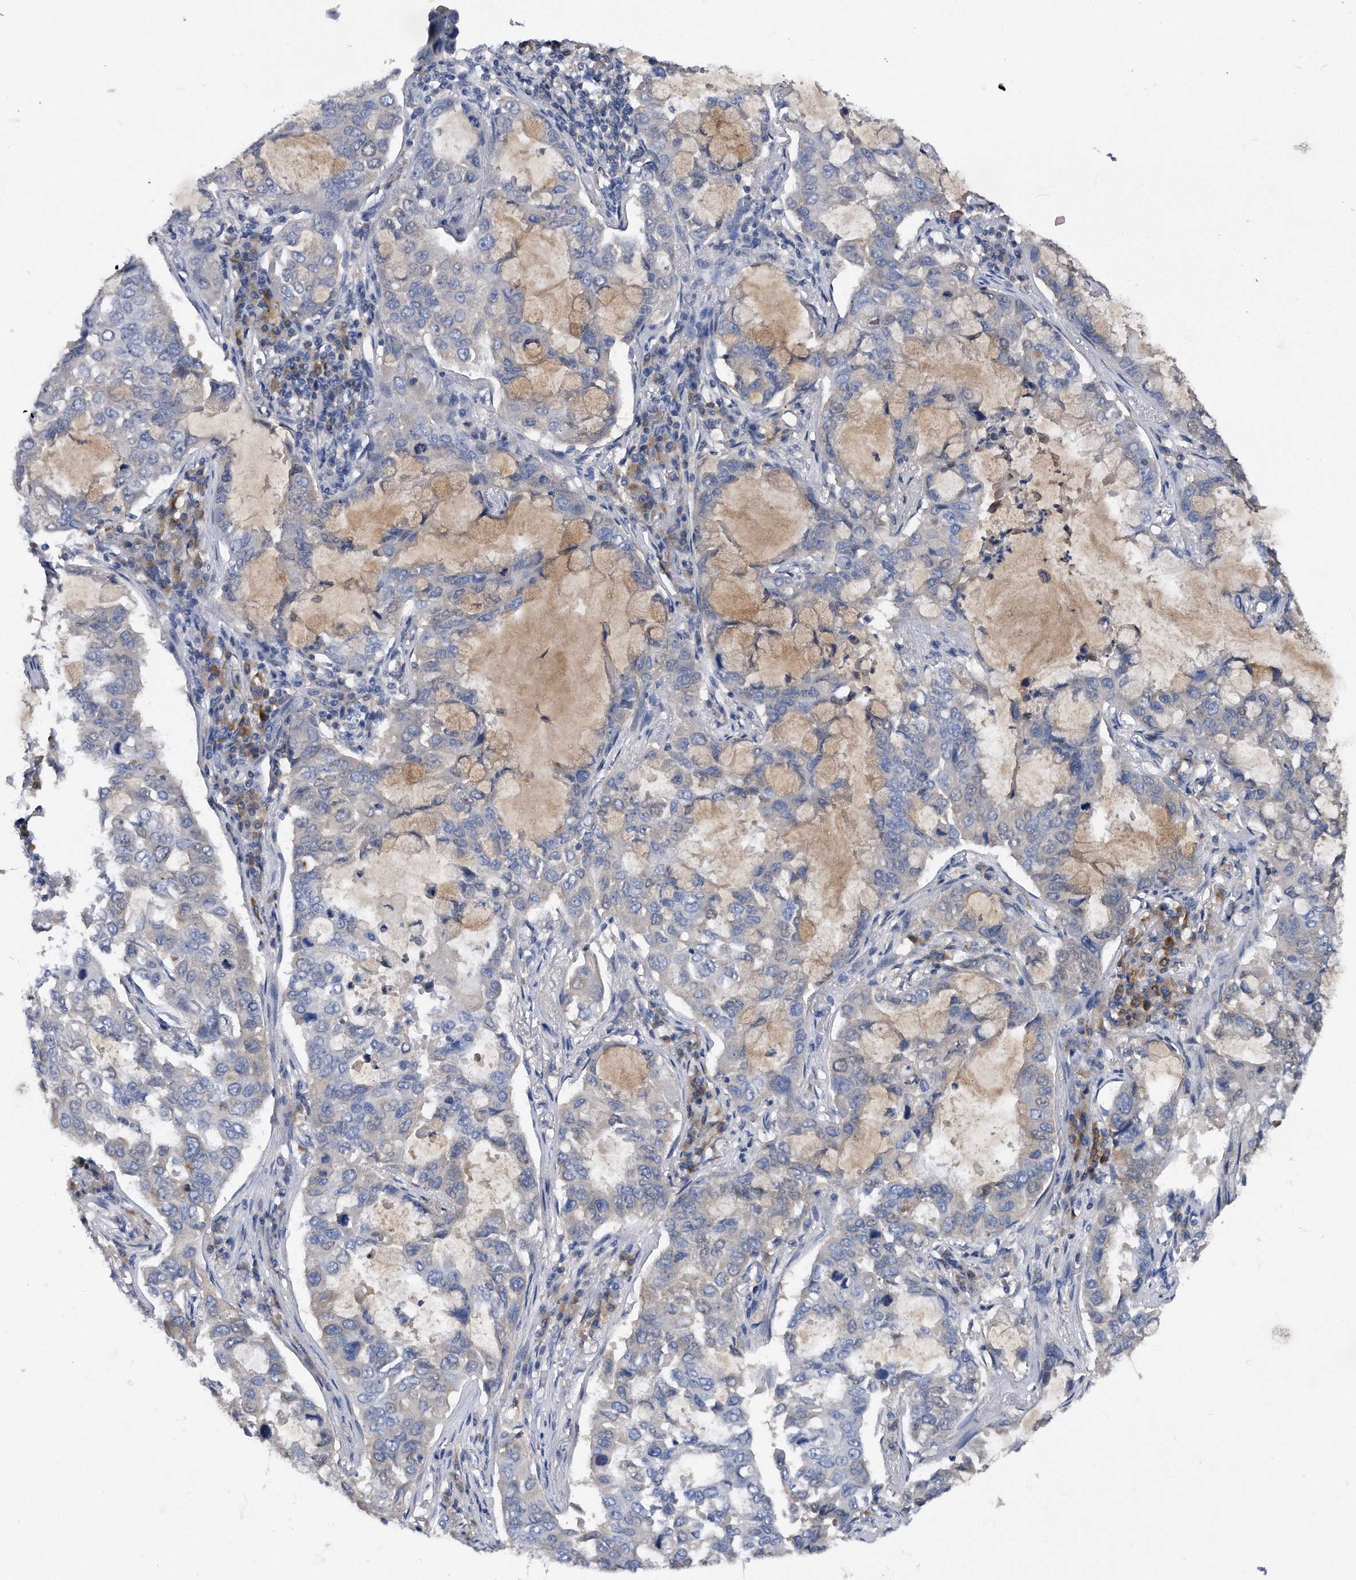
{"staining": {"intensity": "negative", "quantity": "none", "location": "none"}, "tissue": "lung cancer", "cell_type": "Tumor cells", "image_type": "cancer", "snomed": [{"axis": "morphology", "description": "Adenocarcinoma, NOS"}, {"axis": "topography", "description": "Lung"}], "caption": "An image of adenocarcinoma (lung) stained for a protein exhibits no brown staining in tumor cells. Brightfield microscopy of immunohistochemistry (IHC) stained with DAB (brown) and hematoxylin (blue), captured at high magnification.", "gene": "ASNS", "patient": {"sex": "male", "age": 64}}